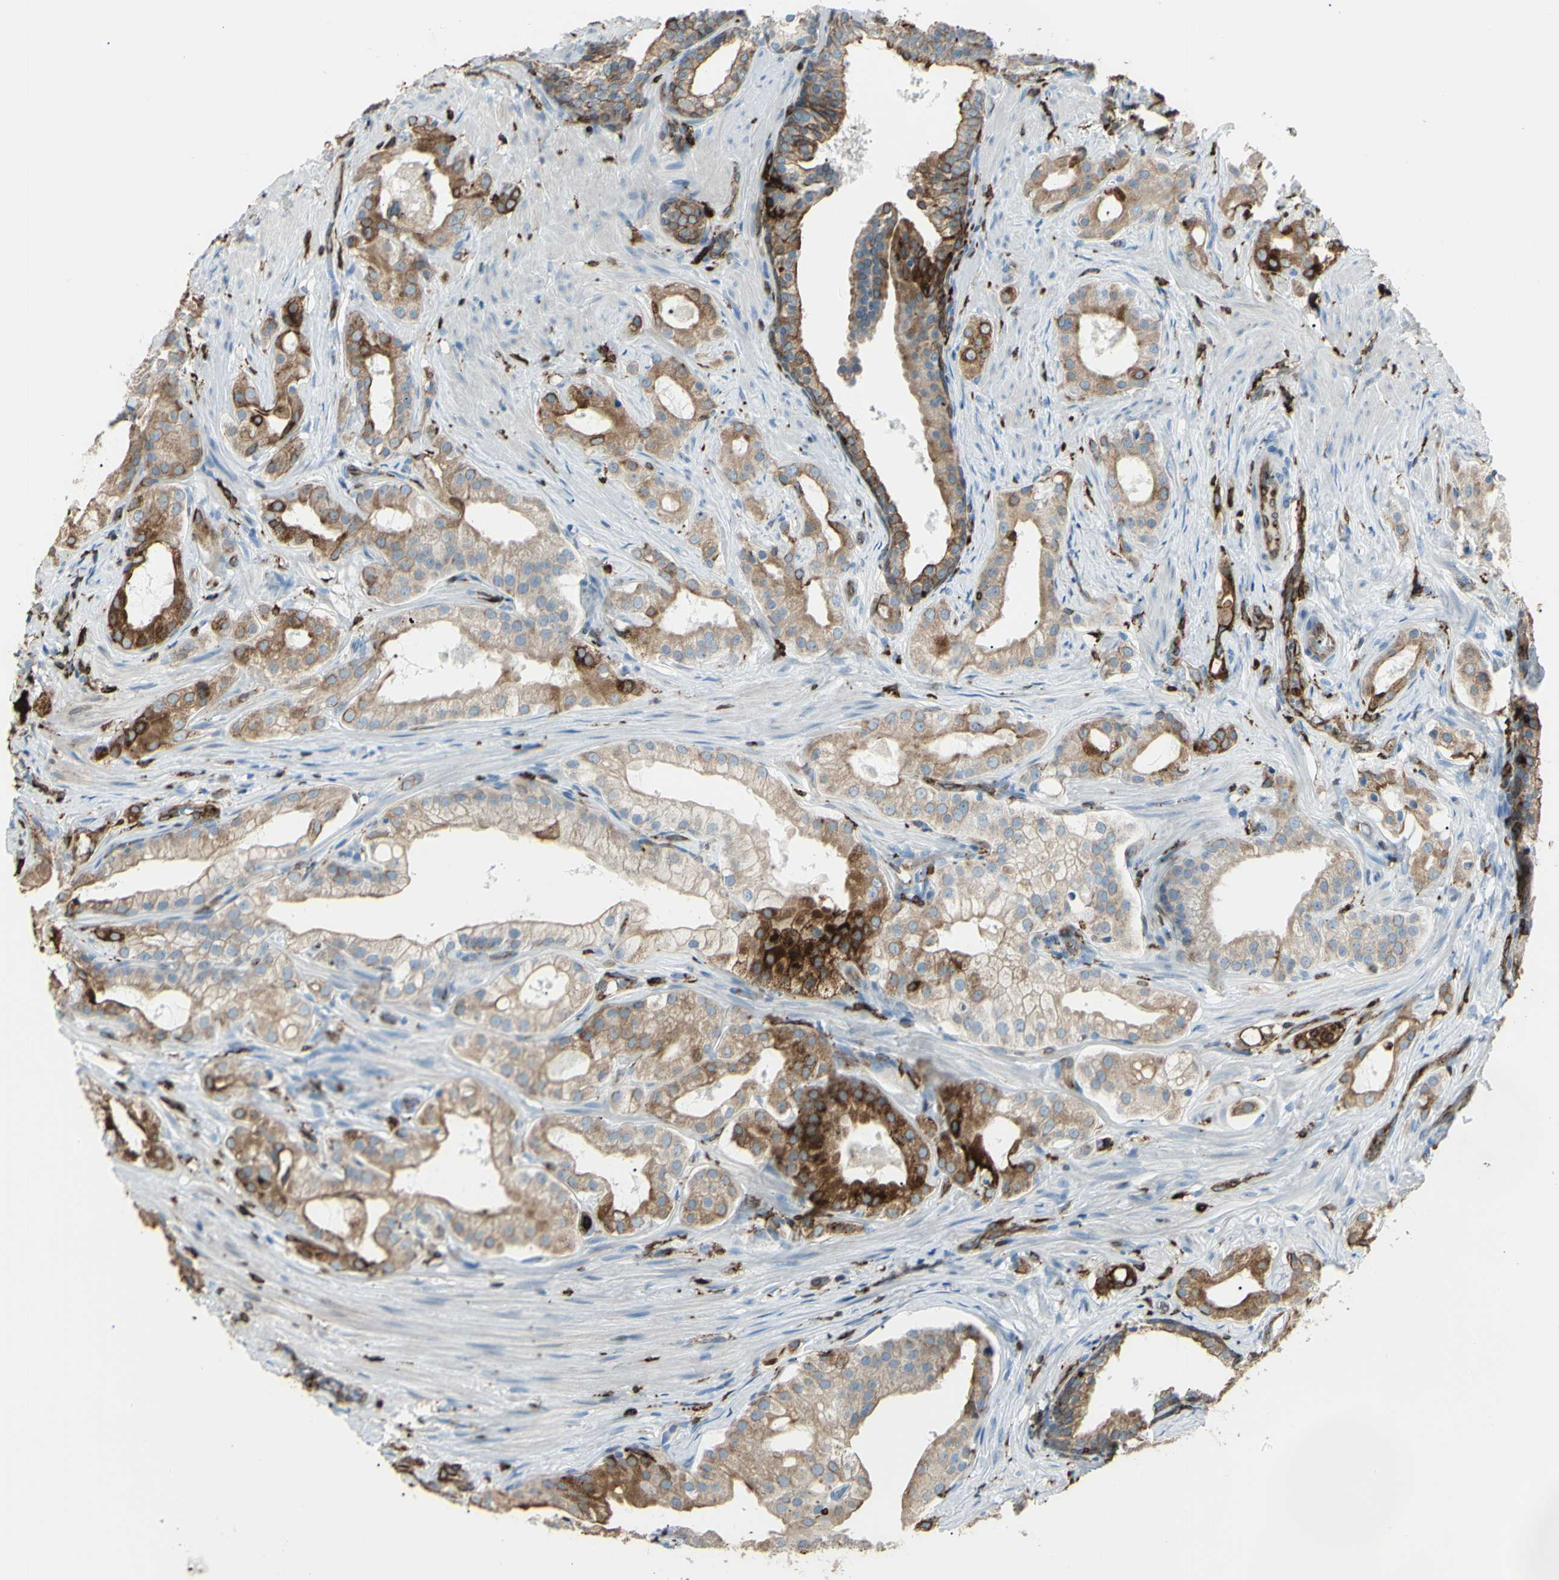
{"staining": {"intensity": "moderate", "quantity": ">75%", "location": "cytoplasmic/membranous"}, "tissue": "prostate cancer", "cell_type": "Tumor cells", "image_type": "cancer", "snomed": [{"axis": "morphology", "description": "Adenocarcinoma, Low grade"}, {"axis": "topography", "description": "Prostate"}], "caption": "Immunohistochemistry histopathology image of neoplastic tissue: prostate cancer (adenocarcinoma (low-grade)) stained using immunohistochemistry (IHC) displays medium levels of moderate protein expression localized specifically in the cytoplasmic/membranous of tumor cells, appearing as a cytoplasmic/membranous brown color.", "gene": "CD74", "patient": {"sex": "male", "age": 59}}